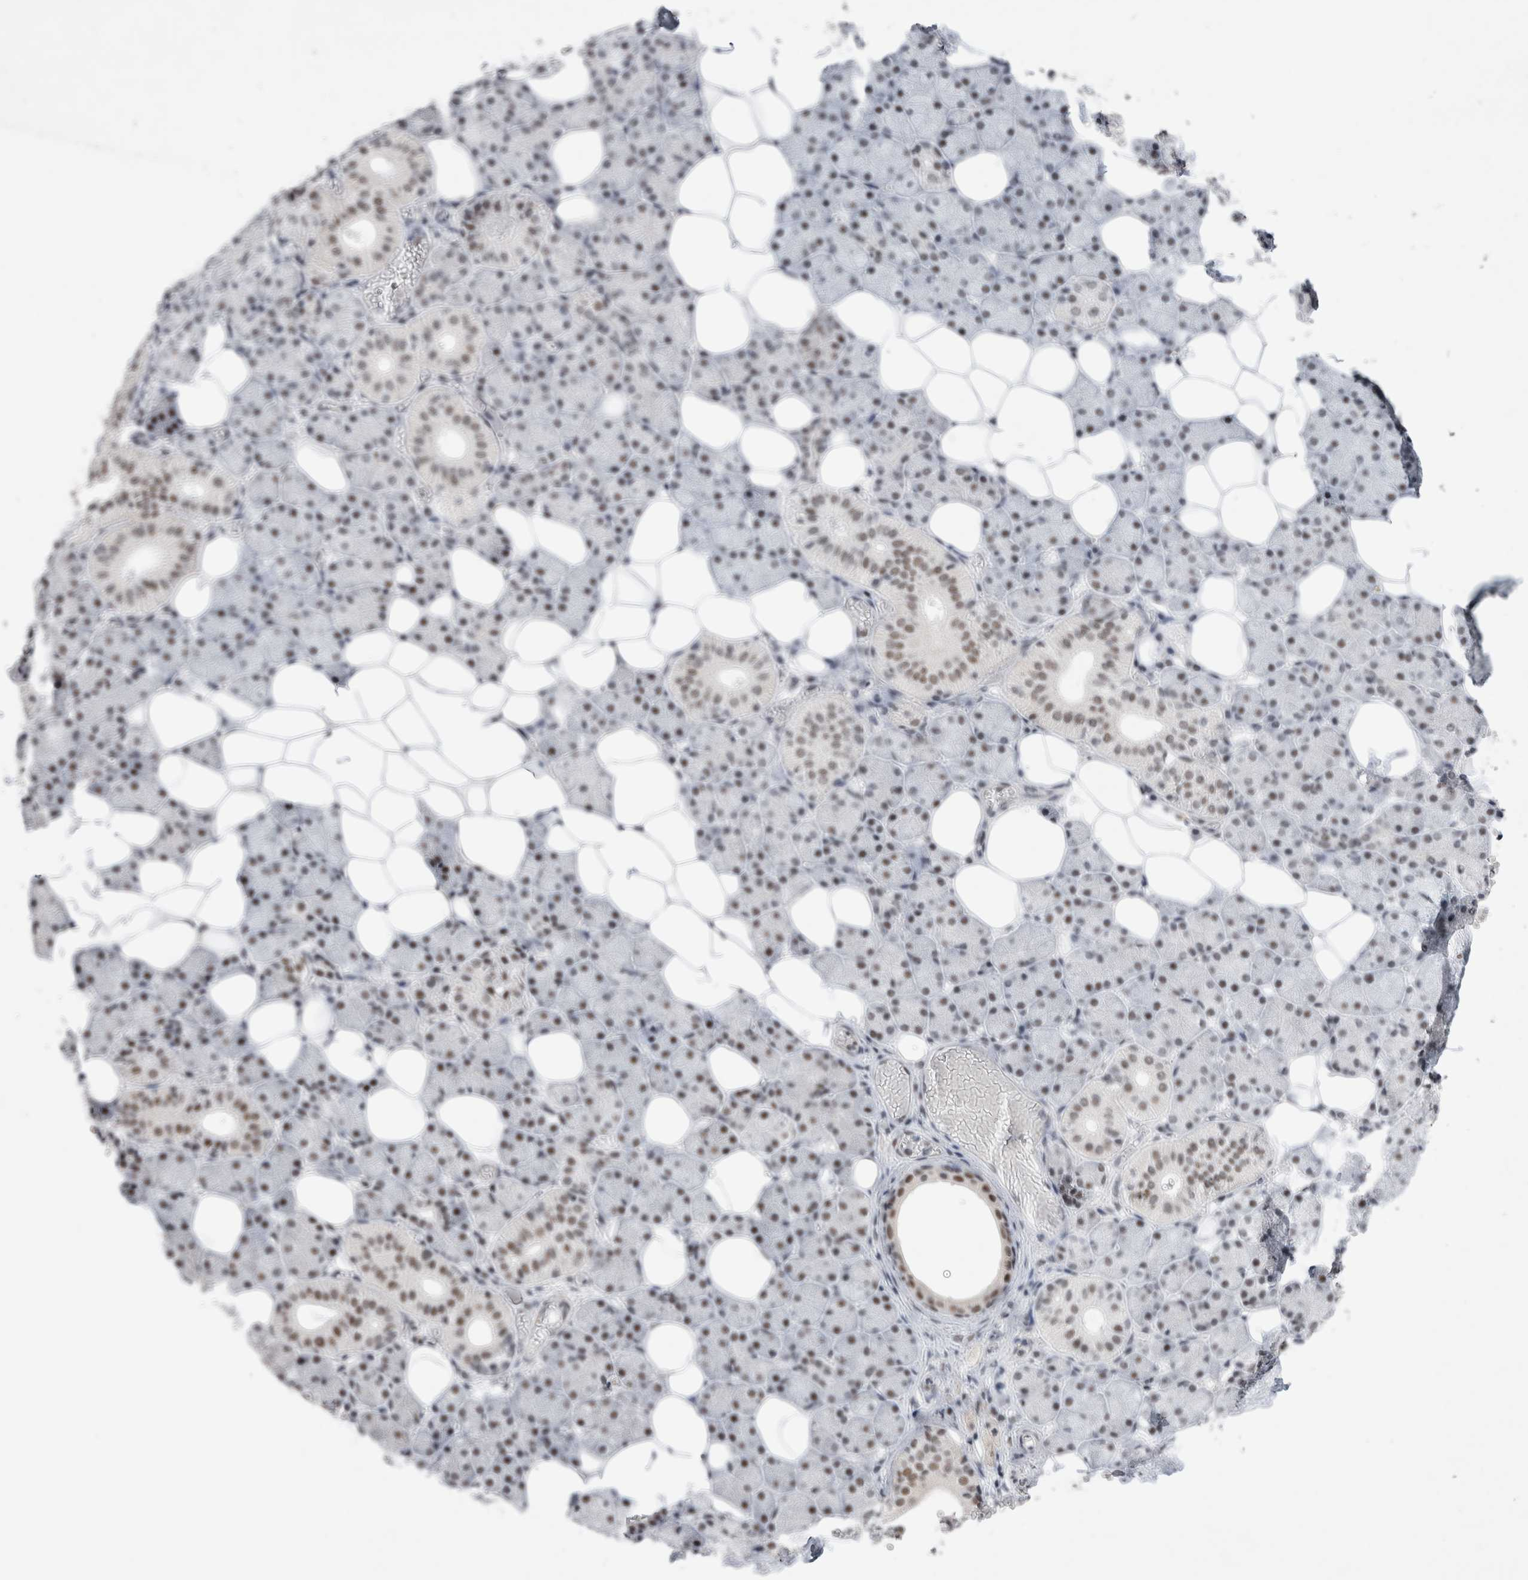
{"staining": {"intensity": "weak", "quantity": "25%-75%", "location": "nuclear"}, "tissue": "salivary gland", "cell_type": "Glandular cells", "image_type": "normal", "snomed": [{"axis": "morphology", "description": "Normal tissue, NOS"}, {"axis": "topography", "description": "Salivary gland"}], "caption": "High-power microscopy captured an immunohistochemistry histopathology image of normal salivary gland, revealing weak nuclear expression in about 25%-75% of glandular cells. (Brightfield microscopy of DAB IHC at high magnification).", "gene": "RBM6", "patient": {"sex": "female", "age": 33}}